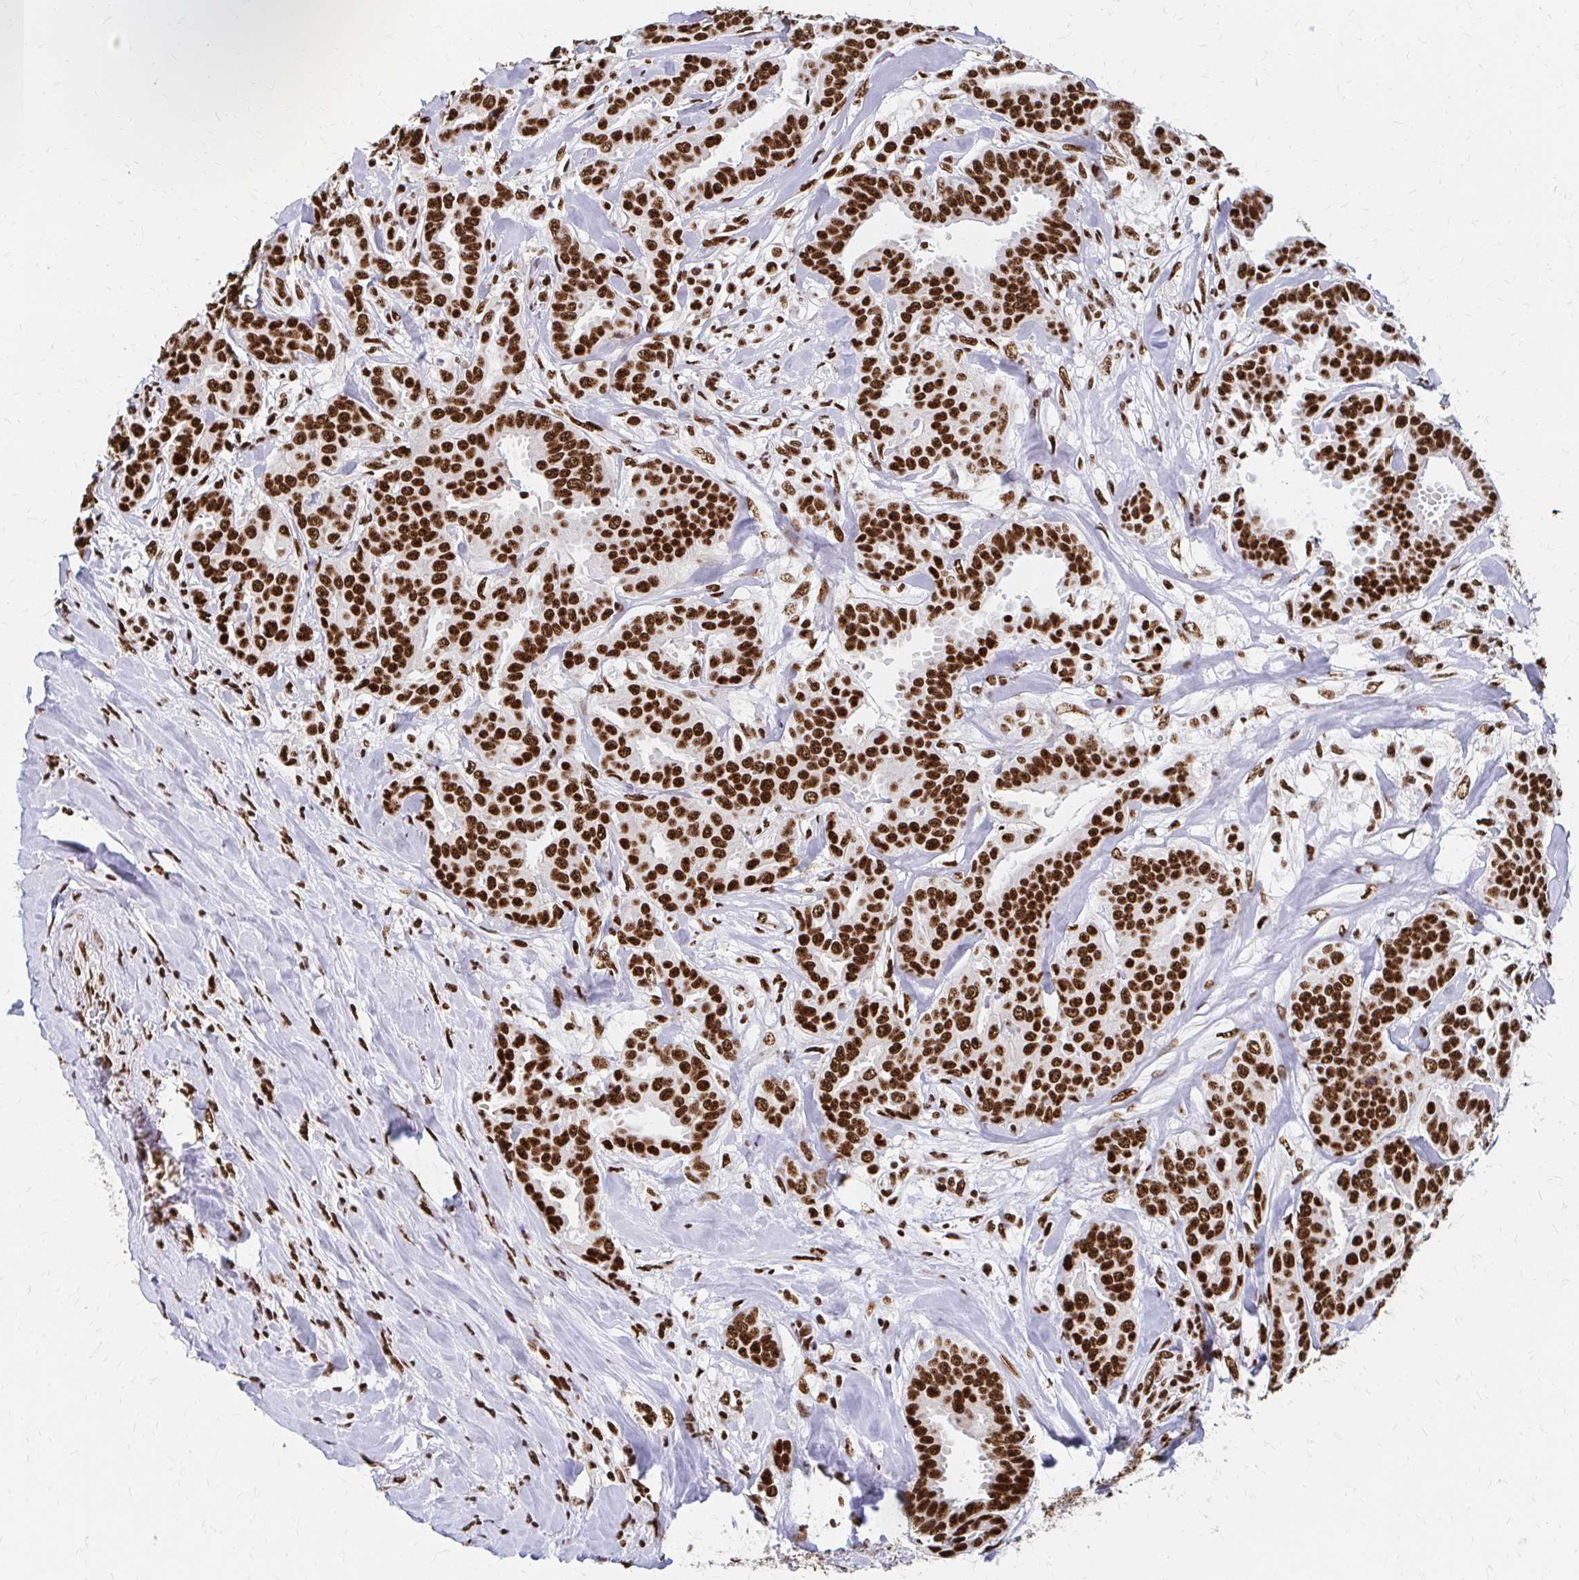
{"staining": {"intensity": "strong", "quantity": ">75%", "location": "nuclear"}, "tissue": "breast cancer", "cell_type": "Tumor cells", "image_type": "cancer", "snomed": [{"axis": "morphology", "description": "Duct carcinoma"}, {"axis": "topography", "description": "Breast"}], "caption": "DAB immunohistochemical staining of human breast infiltrating ductal carcinoma displays strong nuclear protein positivity in approximately >75% of tumor cells.", "gene": "CNKSR3", "patient": {"sex": "female", "age": 45}}